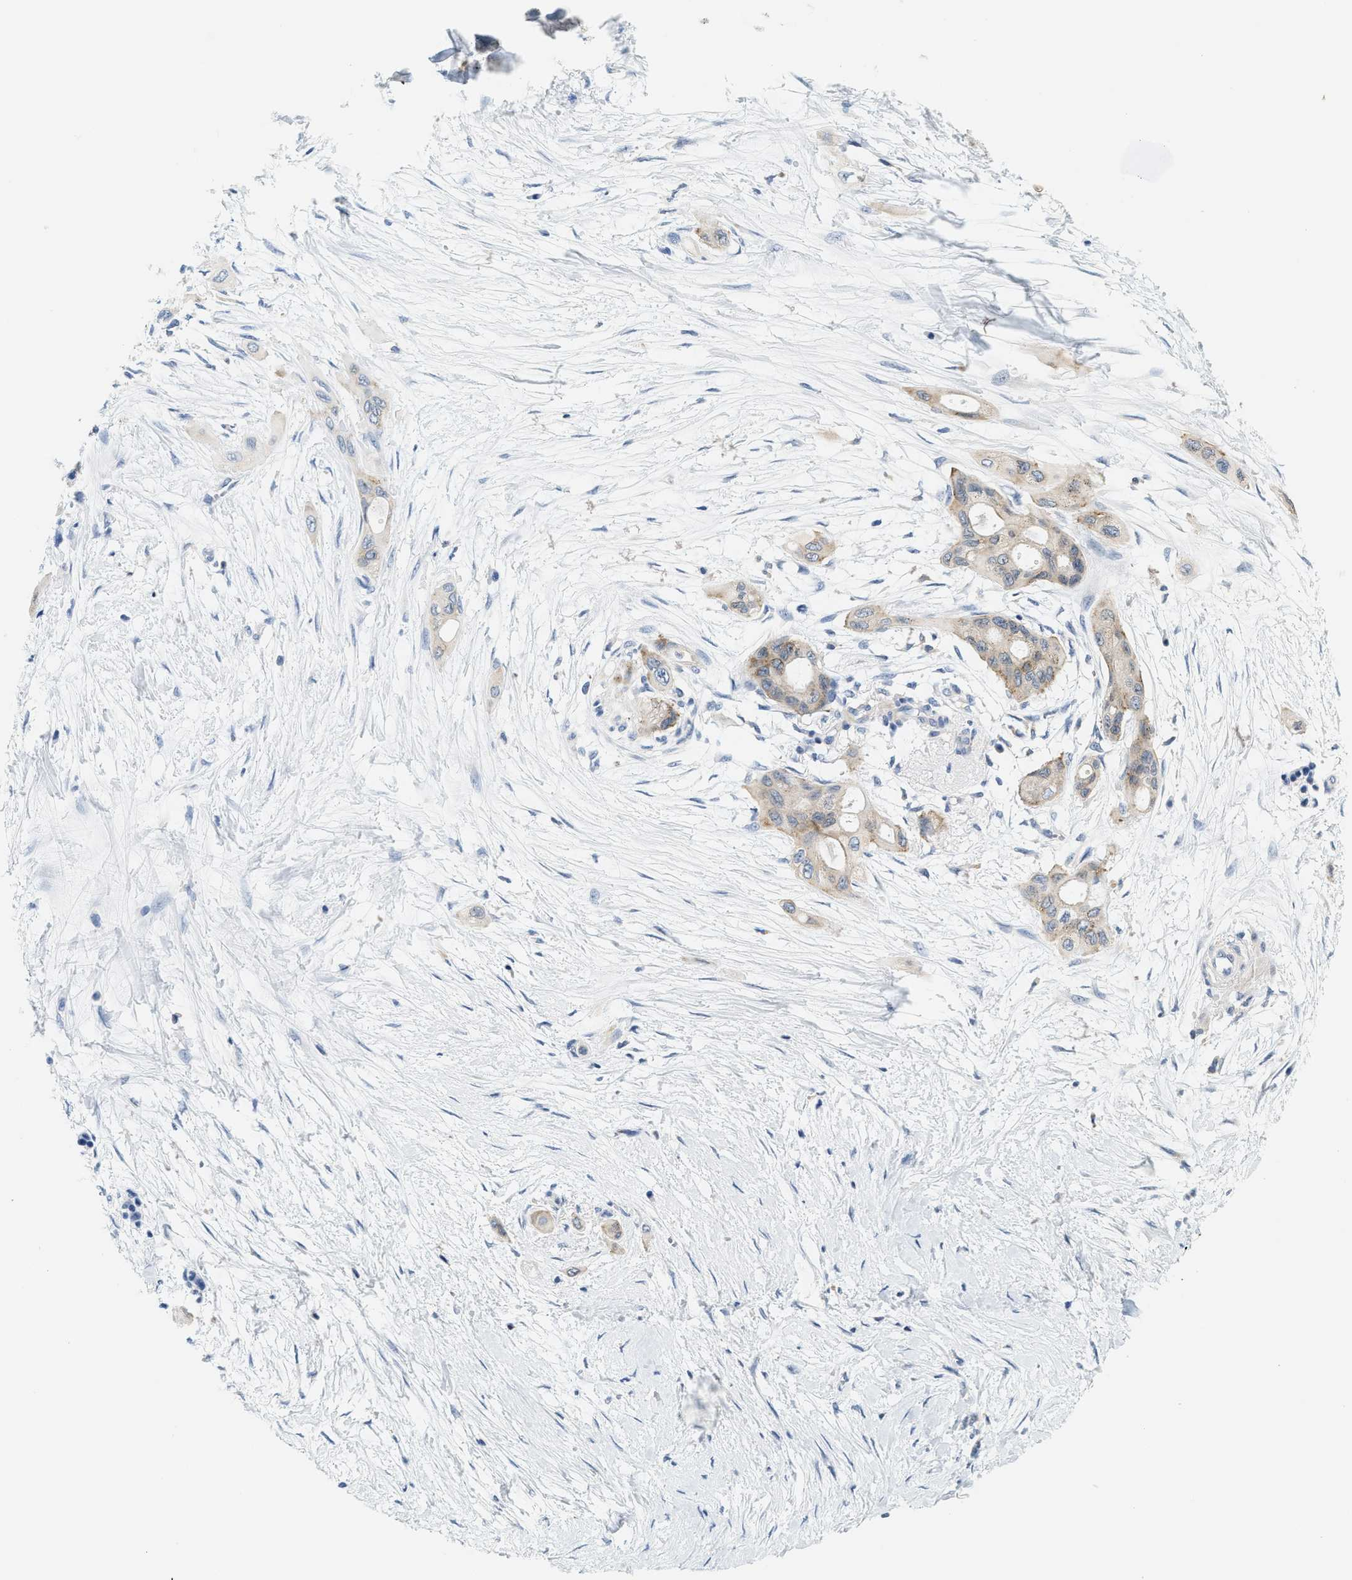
{"staining": {"intensity": "weak", "quantity": ">75%", "location": "cytoplasmic/membranous"}, "tissue": "pancreatic cancer", "cell_type": "Tumor cells", "image_type": "cancer", "snomed": [{"axis": "morphology", "description": "Adenocarcinoma, NOS"}, {"axis": "topography", "description": "Pancreas"}], "caption": "IHC staining of pancreatic cancer (adenocarcinoma), which shows low levels of weak cytoplasmic/membranous expression in about >75% of tumor cells indicating weak cytoplasmic/membranous protein expression. The staining was performed using DAB (3,3'-diaminobenzidine) (brown) for protein detection and nuclei were counterstained in hematoxylin (blue).", "gene": "SAMD9", "patient": {"sex": "male", "age": 59}}